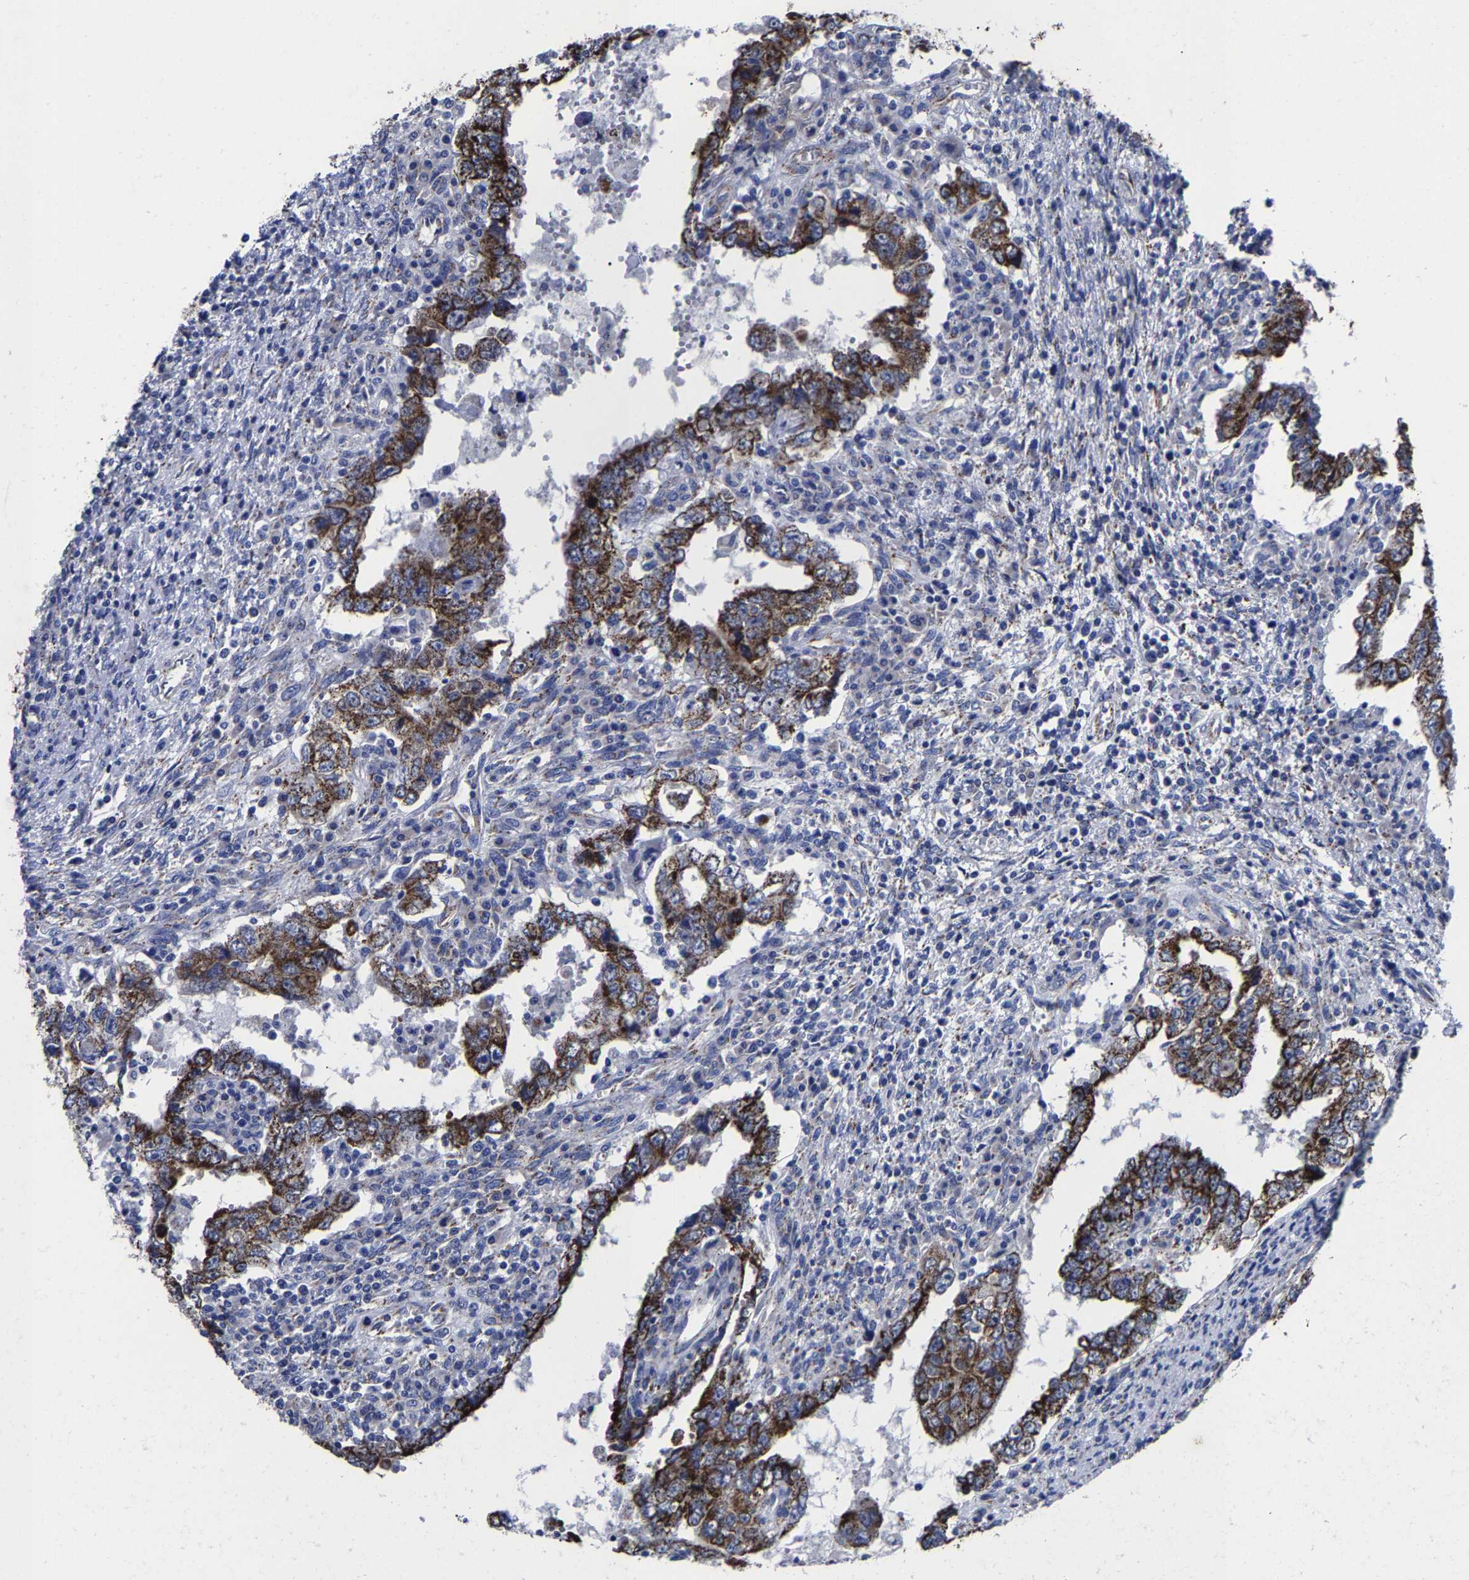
{"staining": {"intensity": "strong", "quantity": ">75%", "location": "cytoplasmic/membranous"}, "tissue": "testis cancer", "cell_type": "Tumor cells", "image_type": "cancer", "snomed": [{"axis": "morphology", "description": "Carcinoma, Embryonal, NOS"}, {"axis": "topography", "description": "Testis"}], "caption": "The image shows staining of embryonal carcinoma (testis), revealing strong cytoplasmic/membranous protein positivity (brown color) within tumor cells. The protein is stained brown, and the nuclei are stained in blue (DAB (3,3'-diaminobenzidine) IHC with brightfield microscopy, high magnification).", "gene": "AASS", "patient": {"sex": "male", "age": 26}}